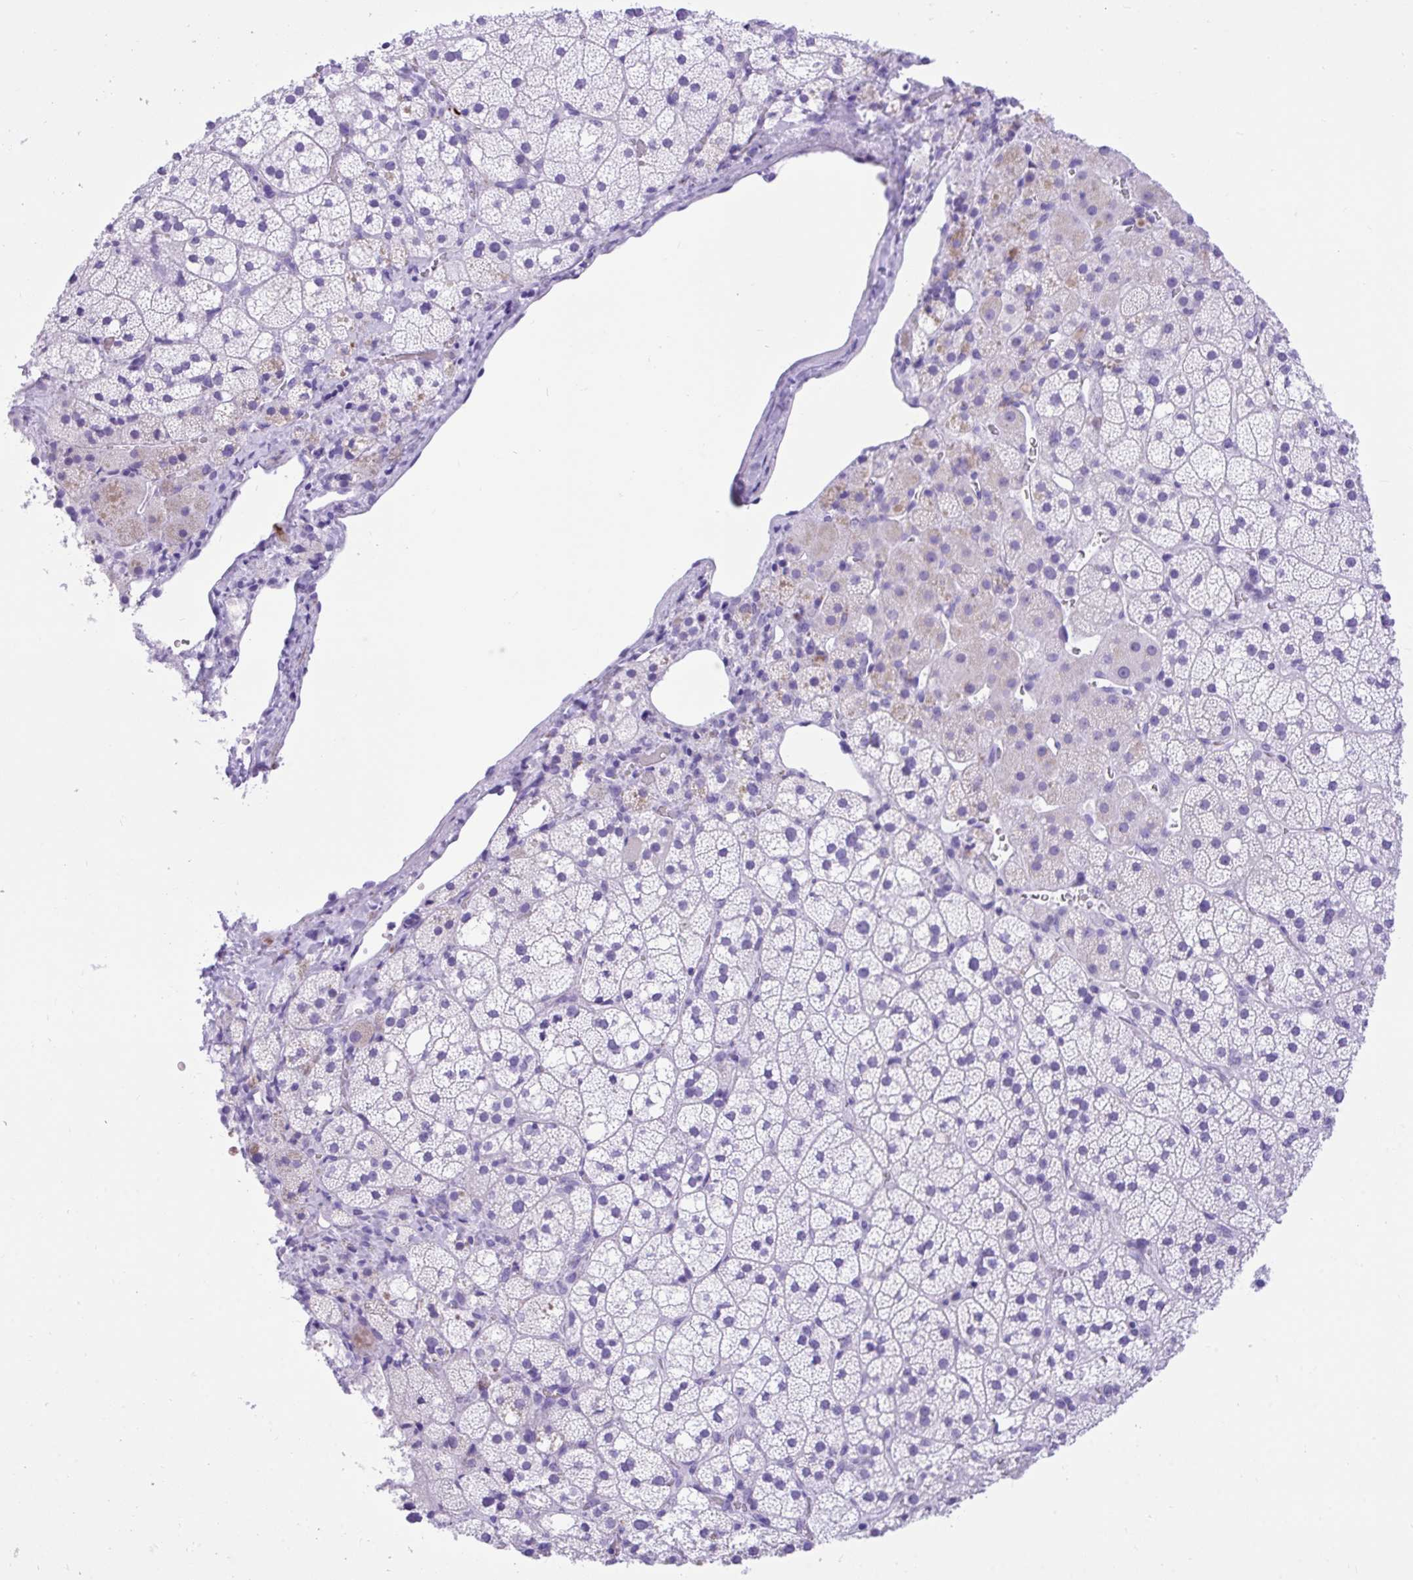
{"staining": {"intensity": "weak", "quantity": "<25%", "location": "cytoplasmic/membranous"}, "tissue": "adrenal gland", "cell_type": "Glandular cells", "image_type": "normal", "snomed": [{"axis": "morphology", "description": "Normal tissue, NOS"}, {"axis": "topography", "description": "Adrenal gland"}], "caption": "Immunohistochemistry (IHC) photomicrograph of unremarkable adrenal gland: adrenal gland stained with DAB demonstrates no significant protein expression in glandular cells.", "gene": "KCNN4", "patient": {"sex": "male", "age": 53}}